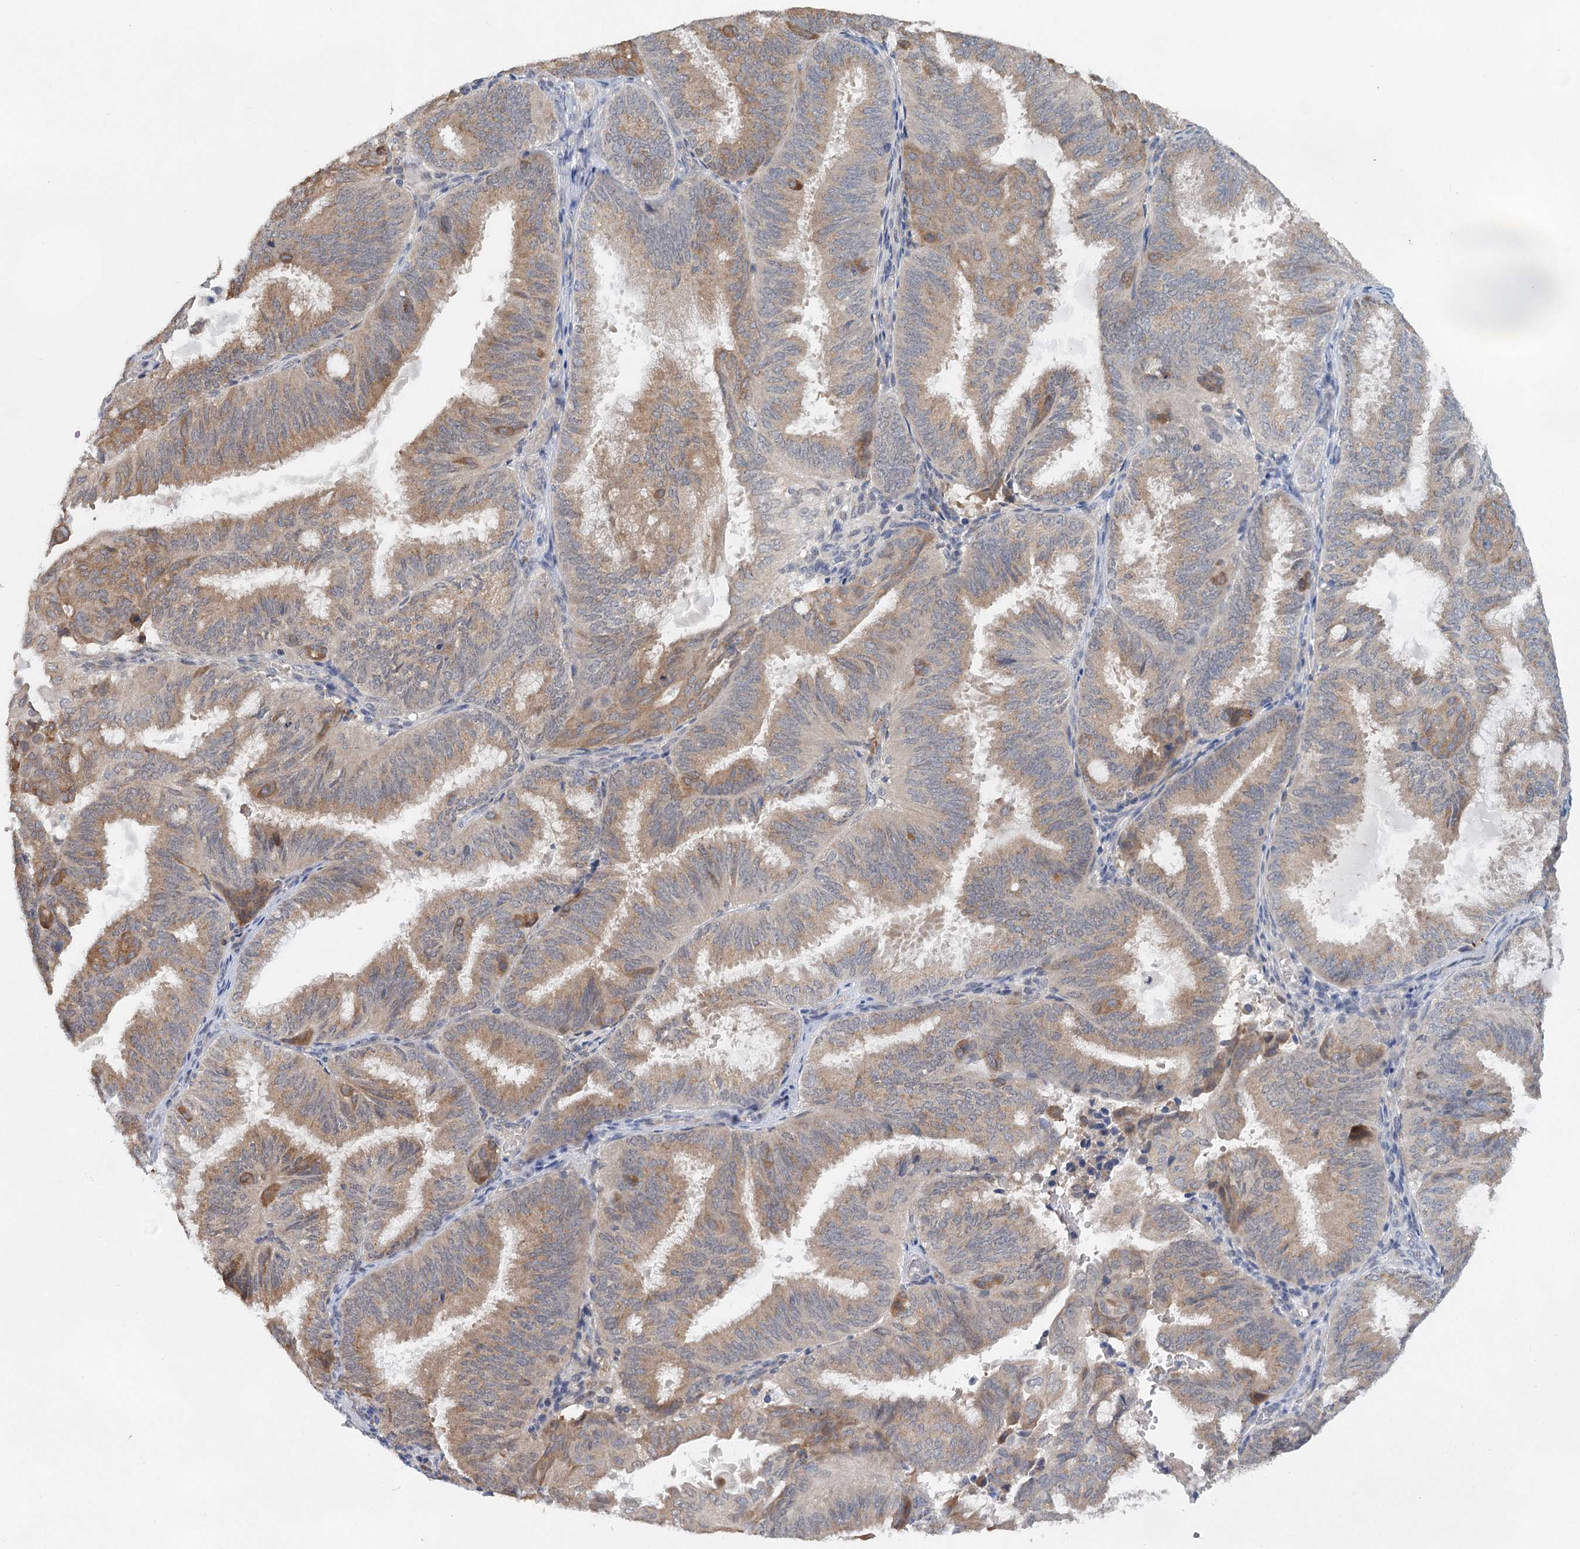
{"staining": {"intensity": "moderate", "quantity": ">75%", "location": "cytoplasmic/membranous"}, "tissue": "endometrial cancer", "cell_type": "Tumor cells", "image_type": "cancer", "snomed": [{"axis": "morphology", "description": "Adenocarcinoma, NOS"}, {"axis": "topography", "description": "Endometrium"}], "caption": "Immunohistochemistry (IHC) (DAB (3,3'-diaminobenzidine)) staining of human endometrial cancer (adenocarcinoma) reveals moderate cytoplasmic/membranous protein expression in approximately >75% of tumor cells.", "gene": "BLTP1", "patient": {"sex": "female", "age": 49}}